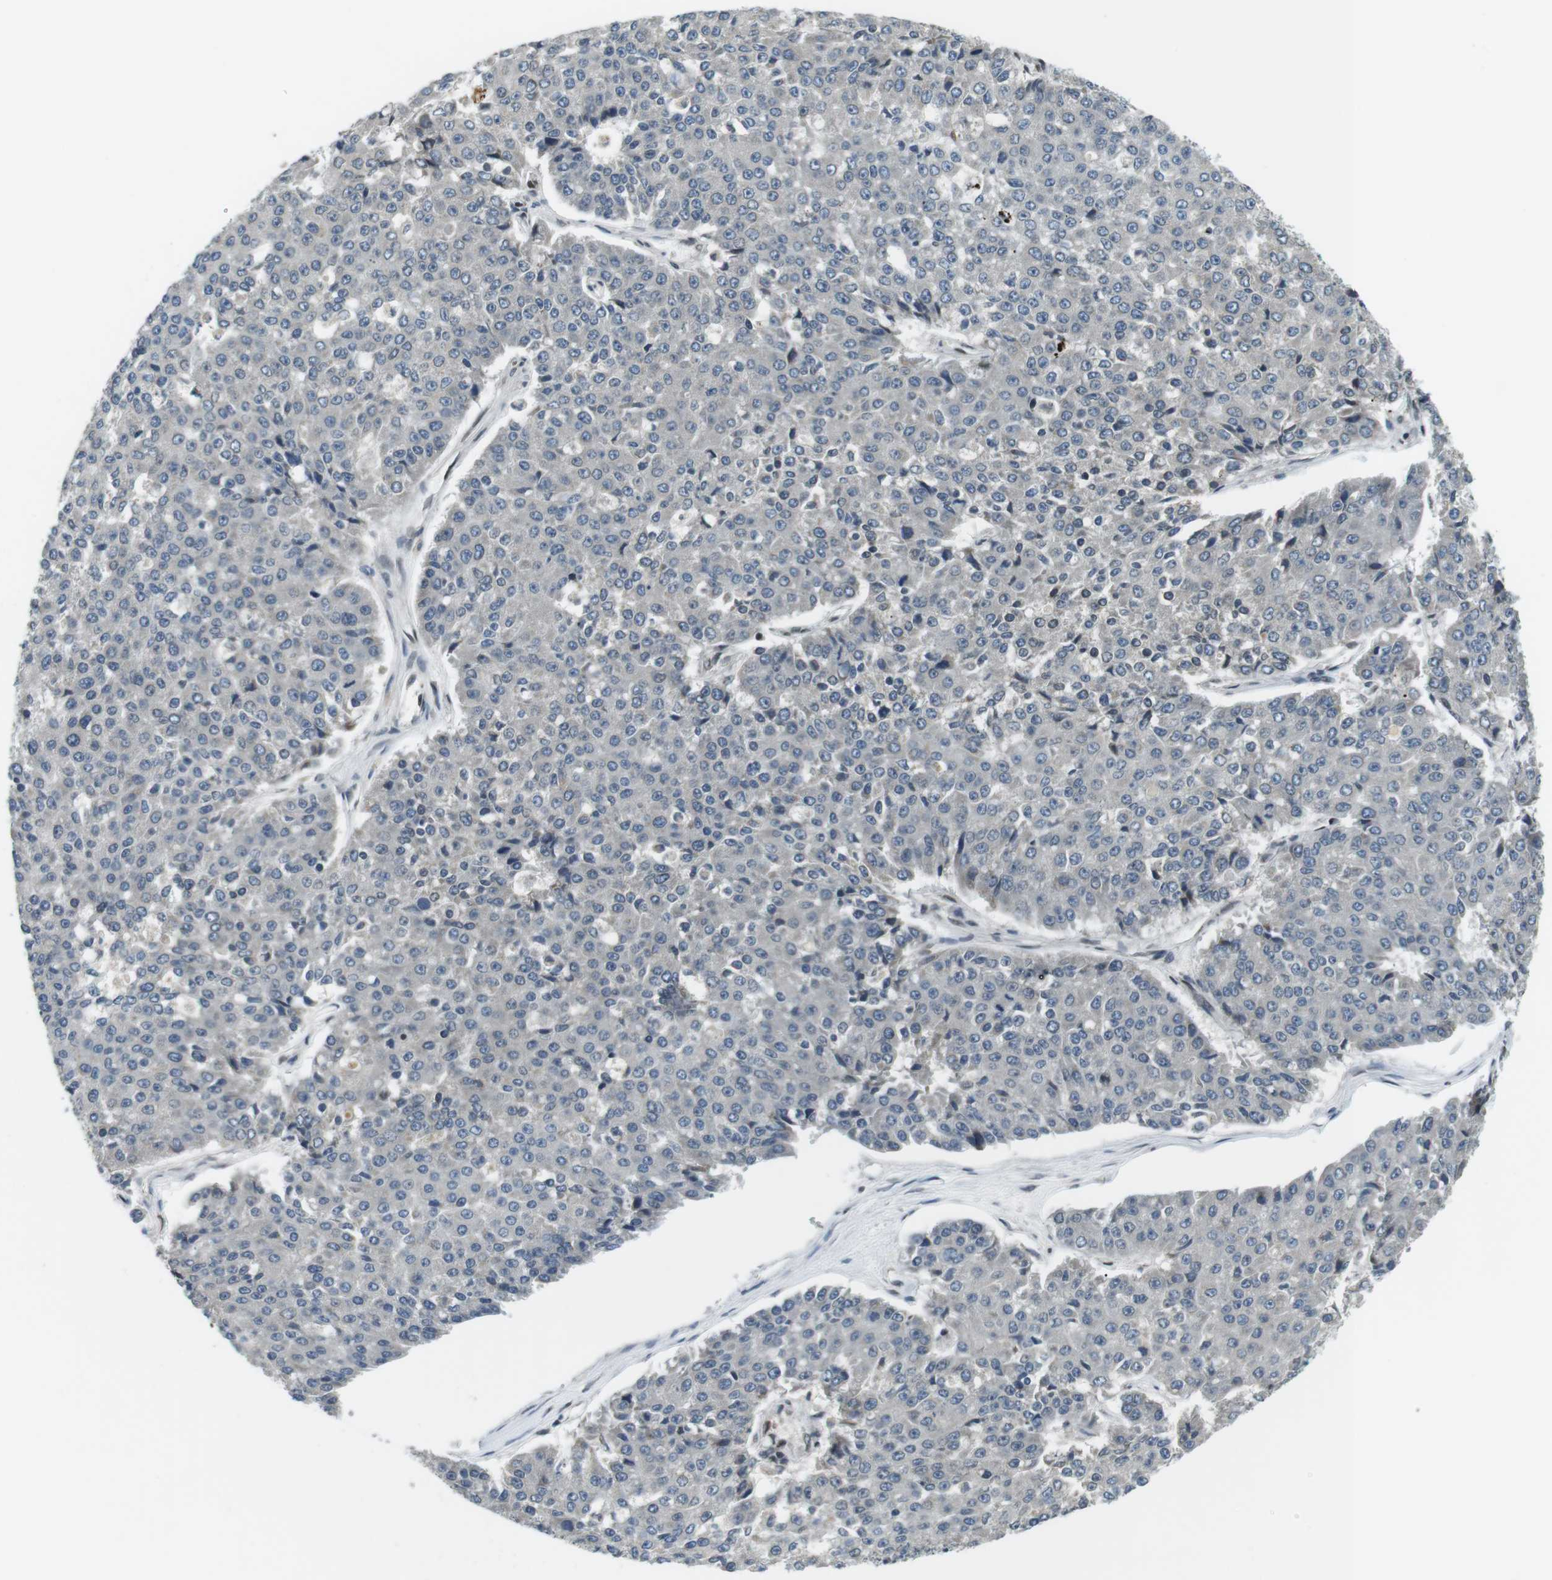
{"staining": {"intensity": "negative", "quantity": "none", "location": "none"}, "tissue": "pancreatic cancer", "cell_type": "Tumor cells", "image_type": "cancer", "snomed": [{"axis": "morphology", "description": "Adenocarcinoma, NOS"}, {"axis": "topography", "description": "Pancreas"}], "caption": "Immunohistochemistry image of neoplastic tissue: adenocarcinoma (pancreatic) stained with DAB reveals no significant protein positivity in tumor cells.", "gene": "TMX4", "patient": {"sex": "male", "age": 50}}